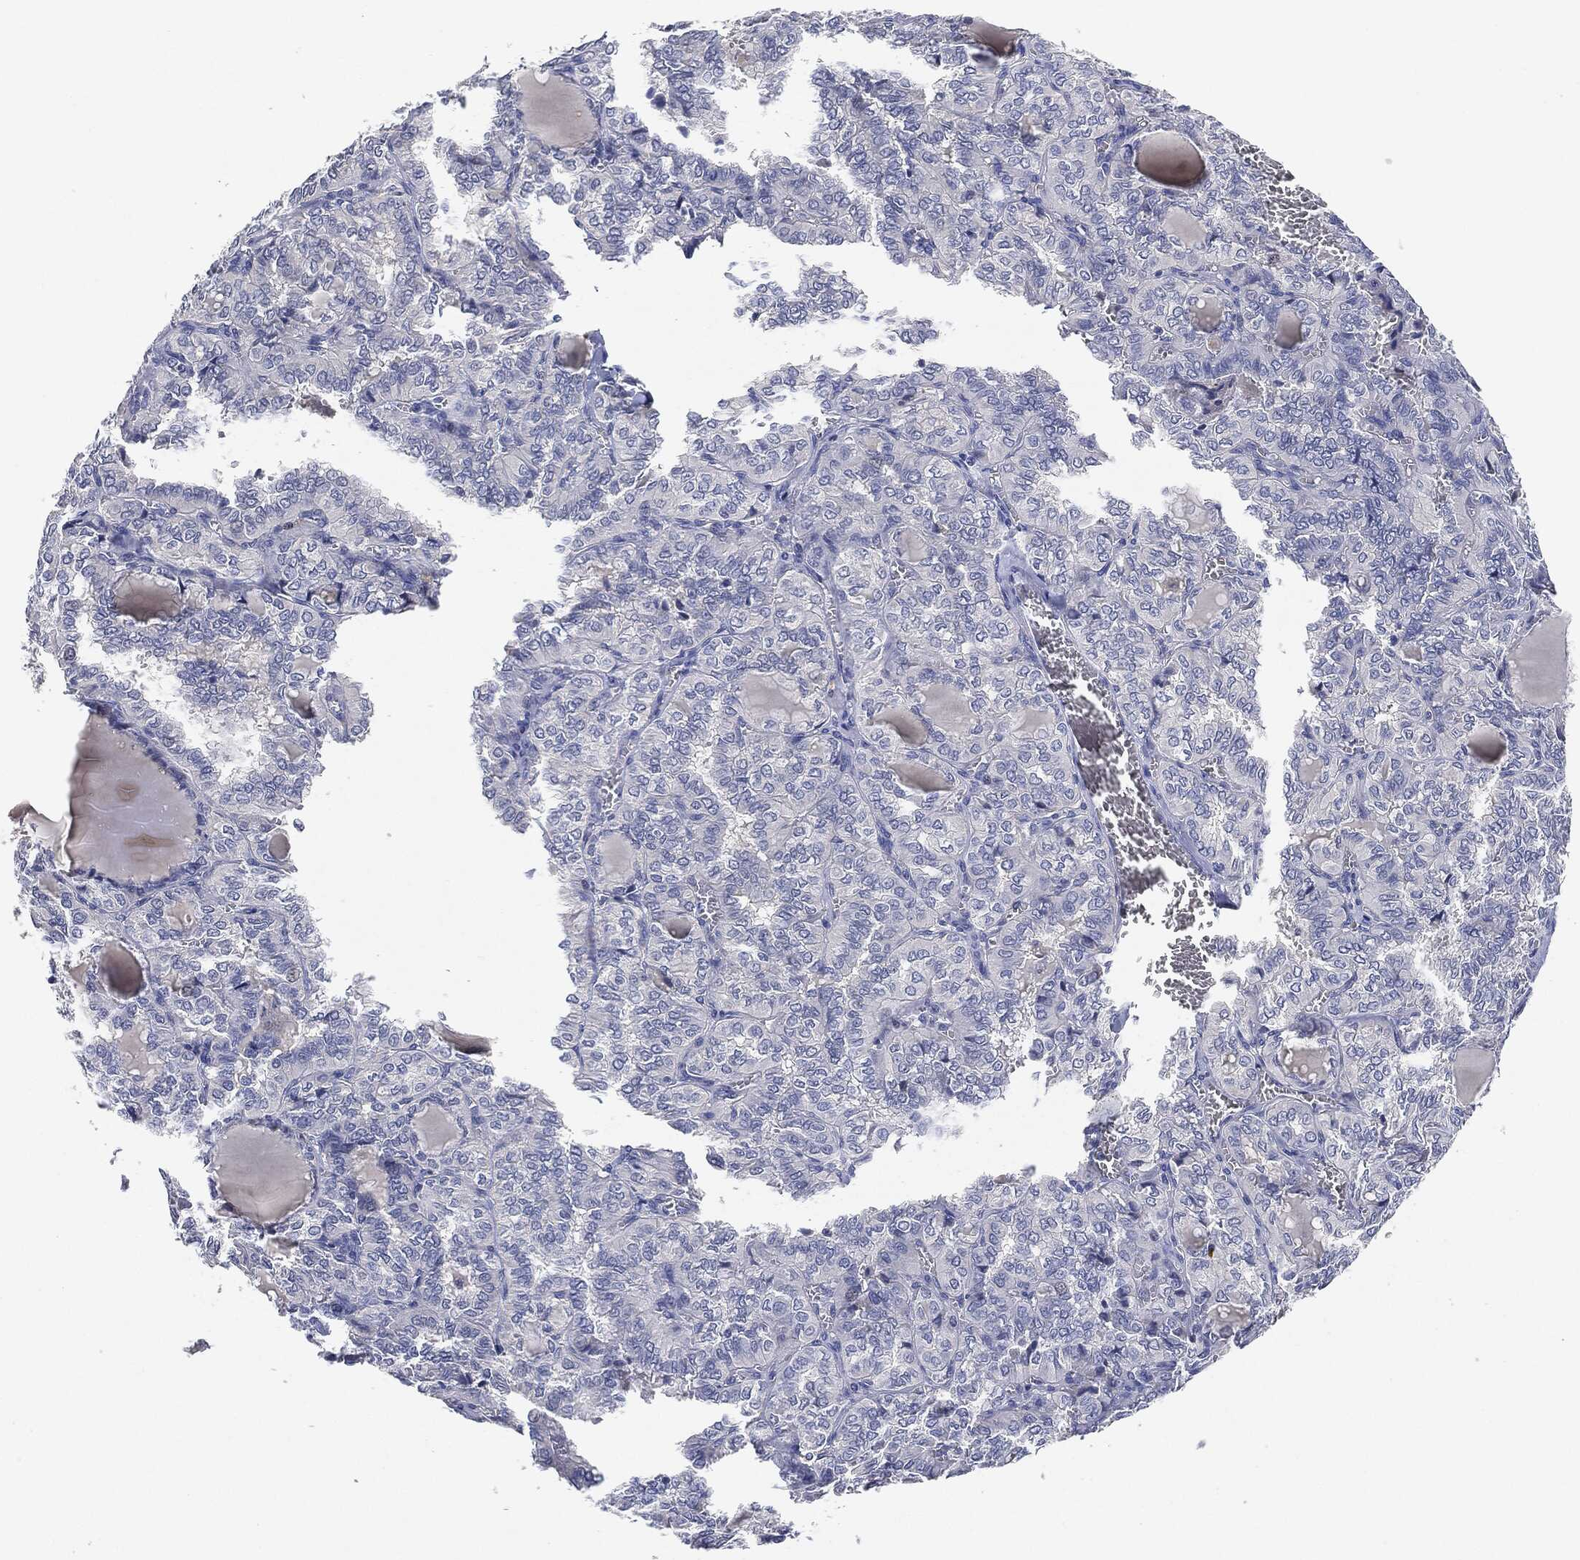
{"staining": {"intensity": "negative", "quantity": "none", "location": "none"}, "tissue": "thyroid cancer", "cell_type": "Tumor cells", "image_type": "cancer", "snomed": [{"axis": "morphology", "description": "Papillary adenocarcinoma, NOS"}, {"axis": "topography", "description": "Thyroid gland"}], "caption": "IHC histopathology image of human thyroid cancer stained for a protein (brown), which displays no staining in tumor cells.", "gene": "NTRK1", "patient": {"sex": "female", "age": 41}}